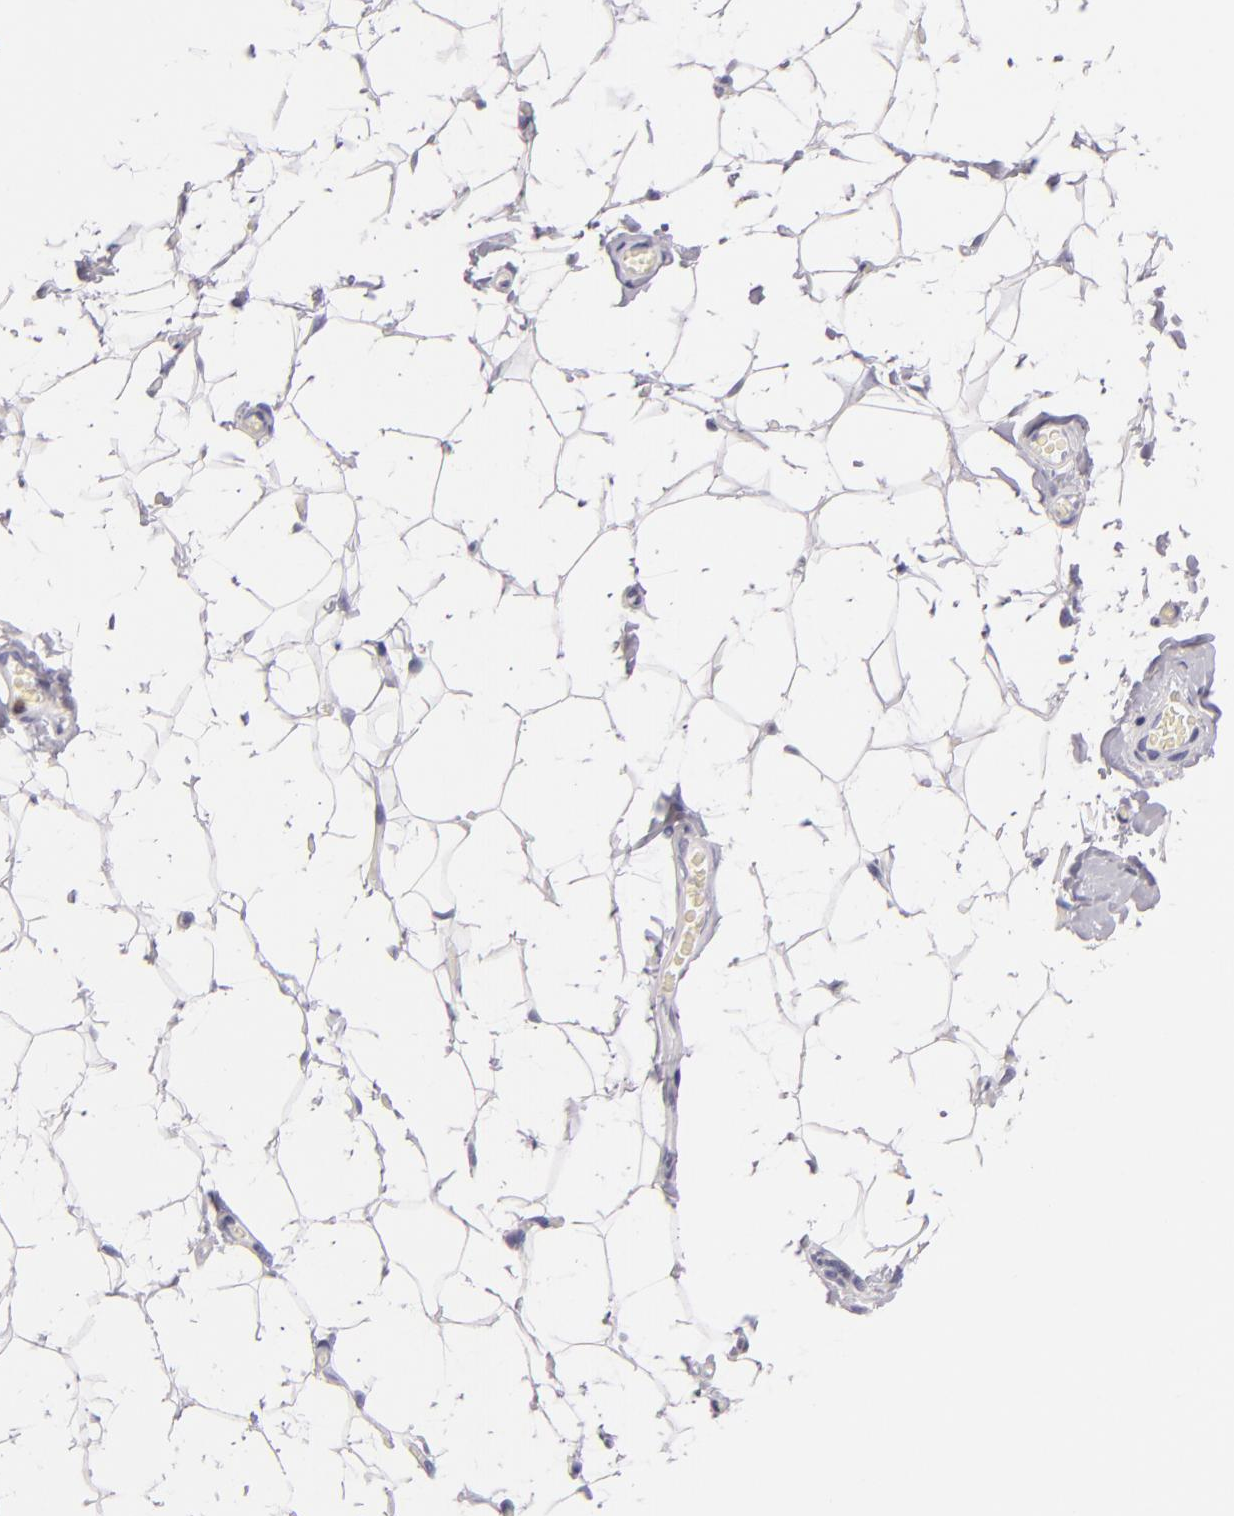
{"staining": {"intensity": "negative", "quantity": "none", "location": "none"}, "tissue": "adipose tissue", "cell_type": "Adipocytes", "image_type": "normal", "snomed": [{"axis": "morphology", "description": "Normal tissue, NOS"}, {"axis": "topography", "description": "Soft tissue"}], "caption": "Adipocytes are negative for brown protein staining in unremarkable adipose tissue. Nuclei are stained in blue.", "gene": "CDH3", "patient": {"sex": "male", "age": 26}}